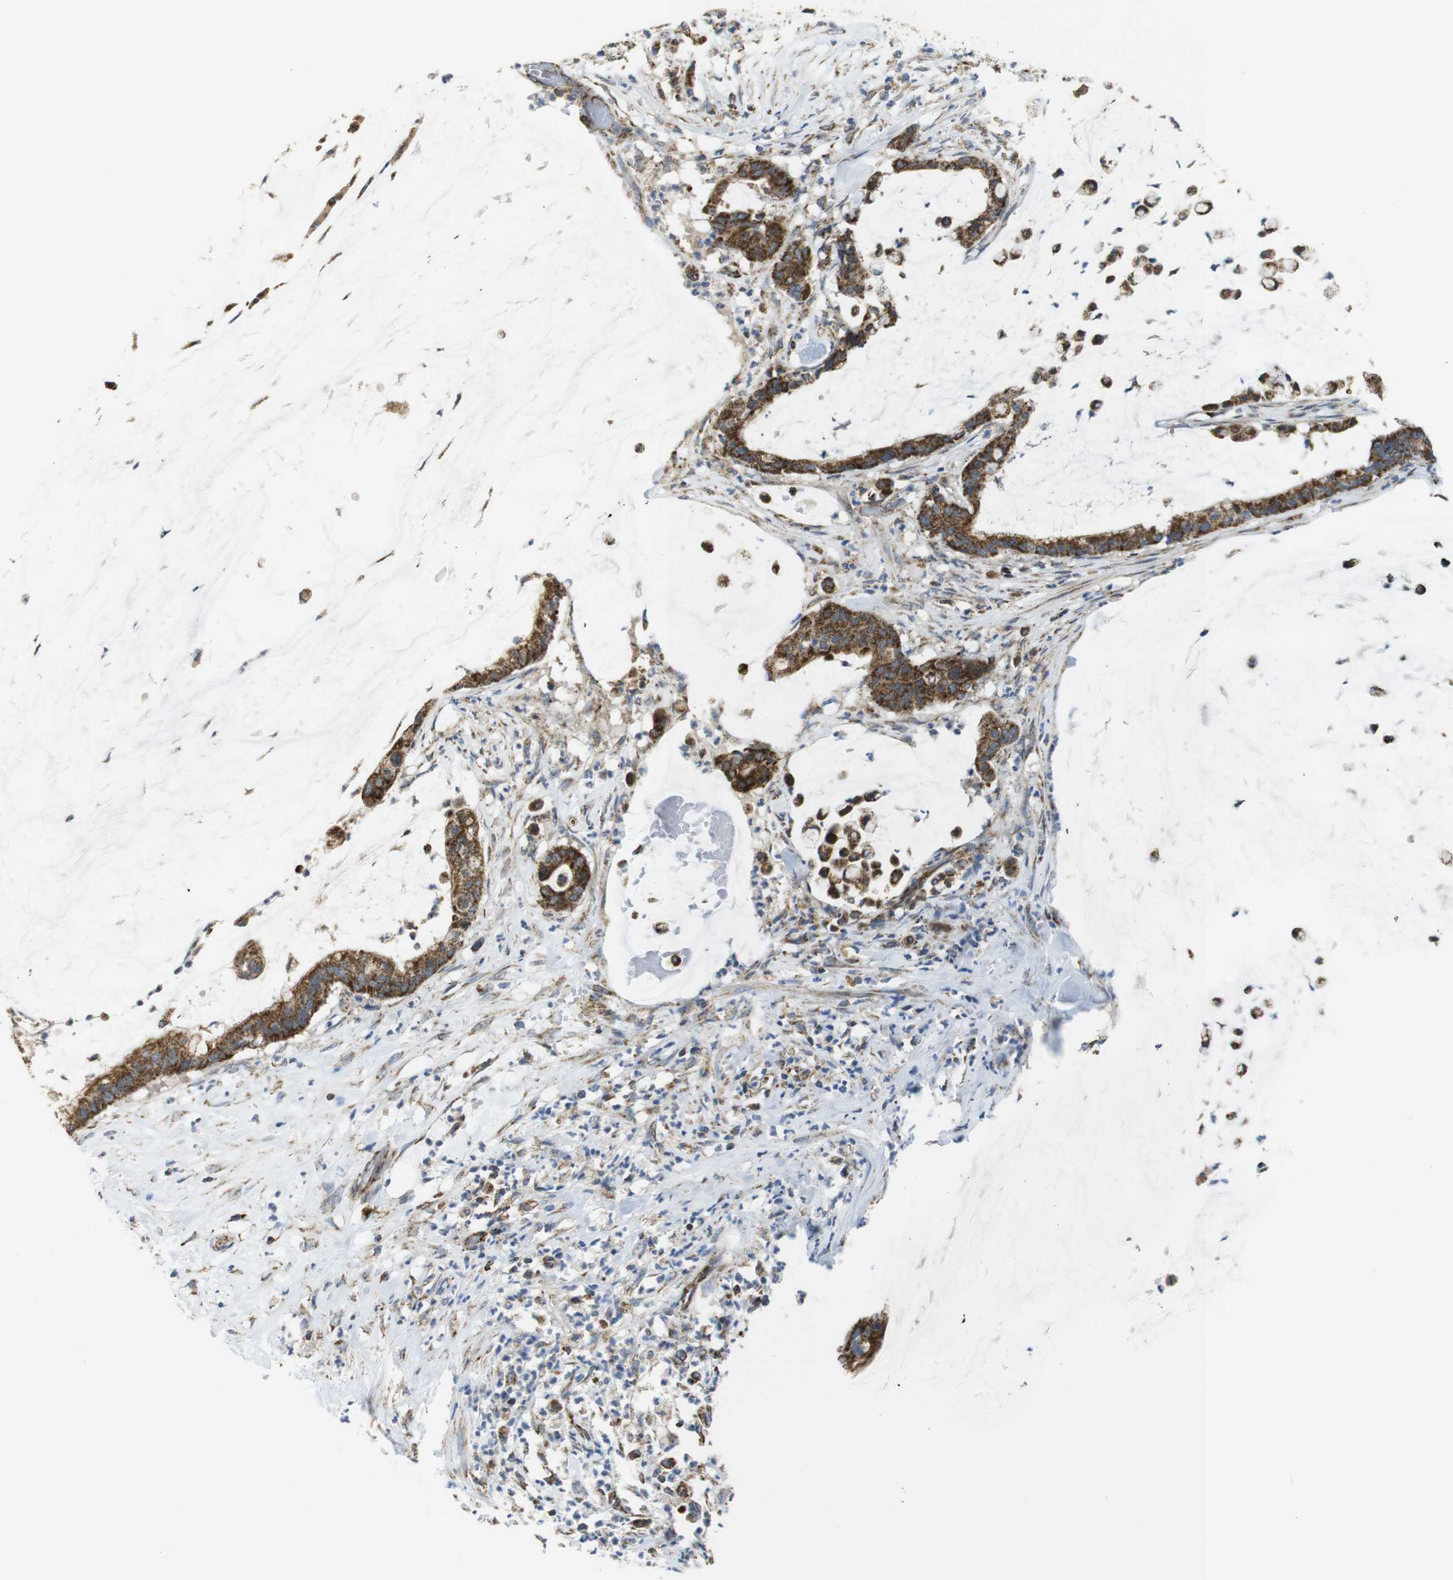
{"staining": {"intensity": "moderate", "quantity": ">75%", "location": "cytoplasmic/membranous"}, "tissue": "pancreatic cancer", "cell_type": "Tumor cells", "image_type": "cancer", "snomed": [{"axis": "morphology", "description": "Adenocarcinoma, NOS"}, {"axis": "topography", "description": "Pancreas"}], "caption": "A brown stain shows moderate cytoplasmic/membranous expression of a protein in pancreatic cancer (adenocarcinoma) tumor cells. Nuclei are stained in blue.", "gene": "CALHM2", "patient": {"sex": "male", "age": 41}}